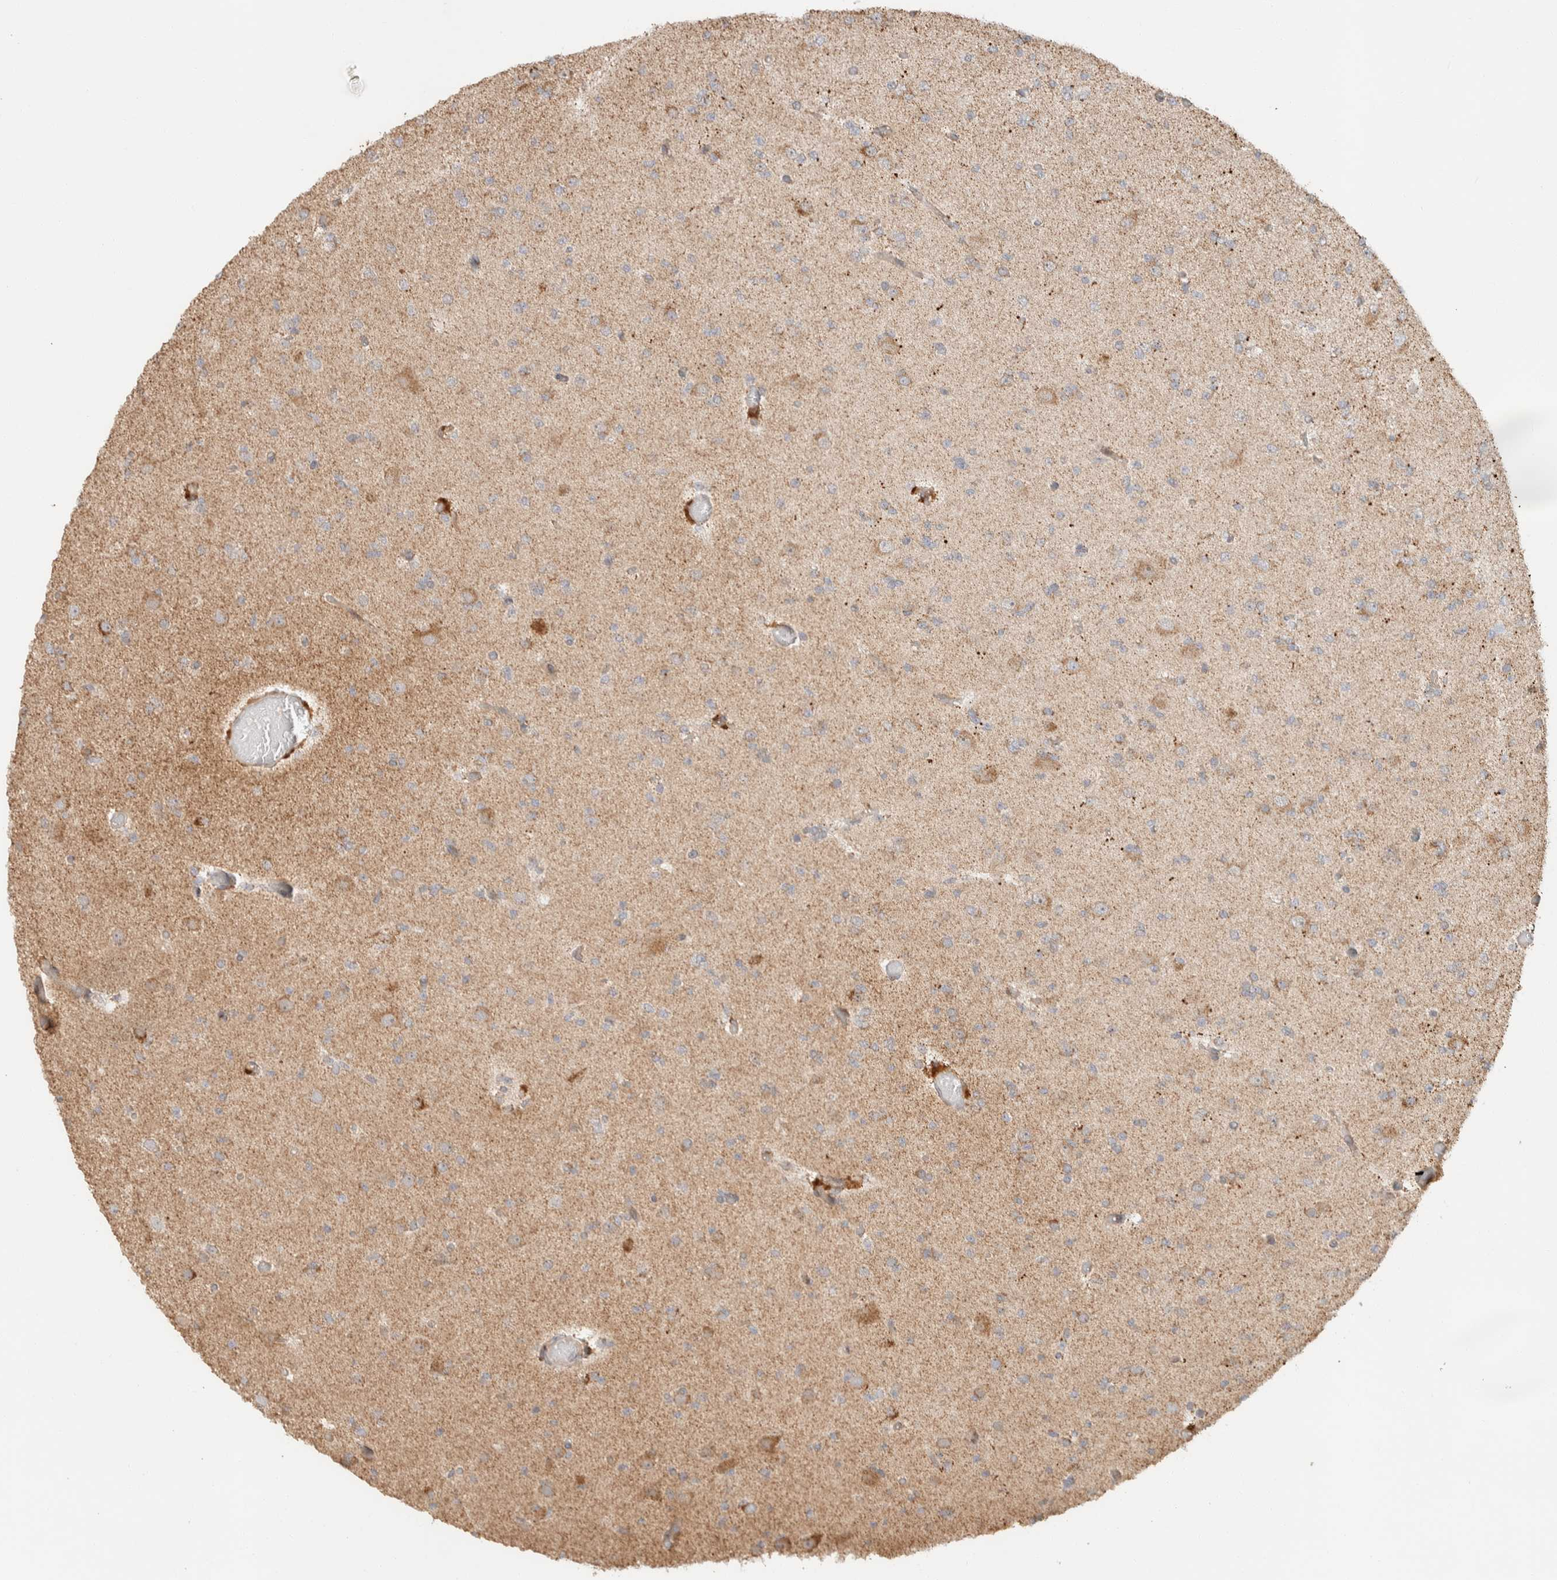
{"staining": {"intensity": "weak", "quantity": "25%-75%", "location": "cytoplasmic/membranous"}, "tissue": "glioma", "cell_type": "Tumor cells", "image_type": "cancer", "snomed": [{"axis": "morphology", "description": "Glioma, malignant, Low grade"}, {"axis": "topography", "description": "Brain"}], "caption": "Glioma tissue shows weak cytoplasmic/membranous expression in approximately 25%-75% of tumor cells", "gene": "KIF9", "patient": {"sex": "female", "age": 22}}